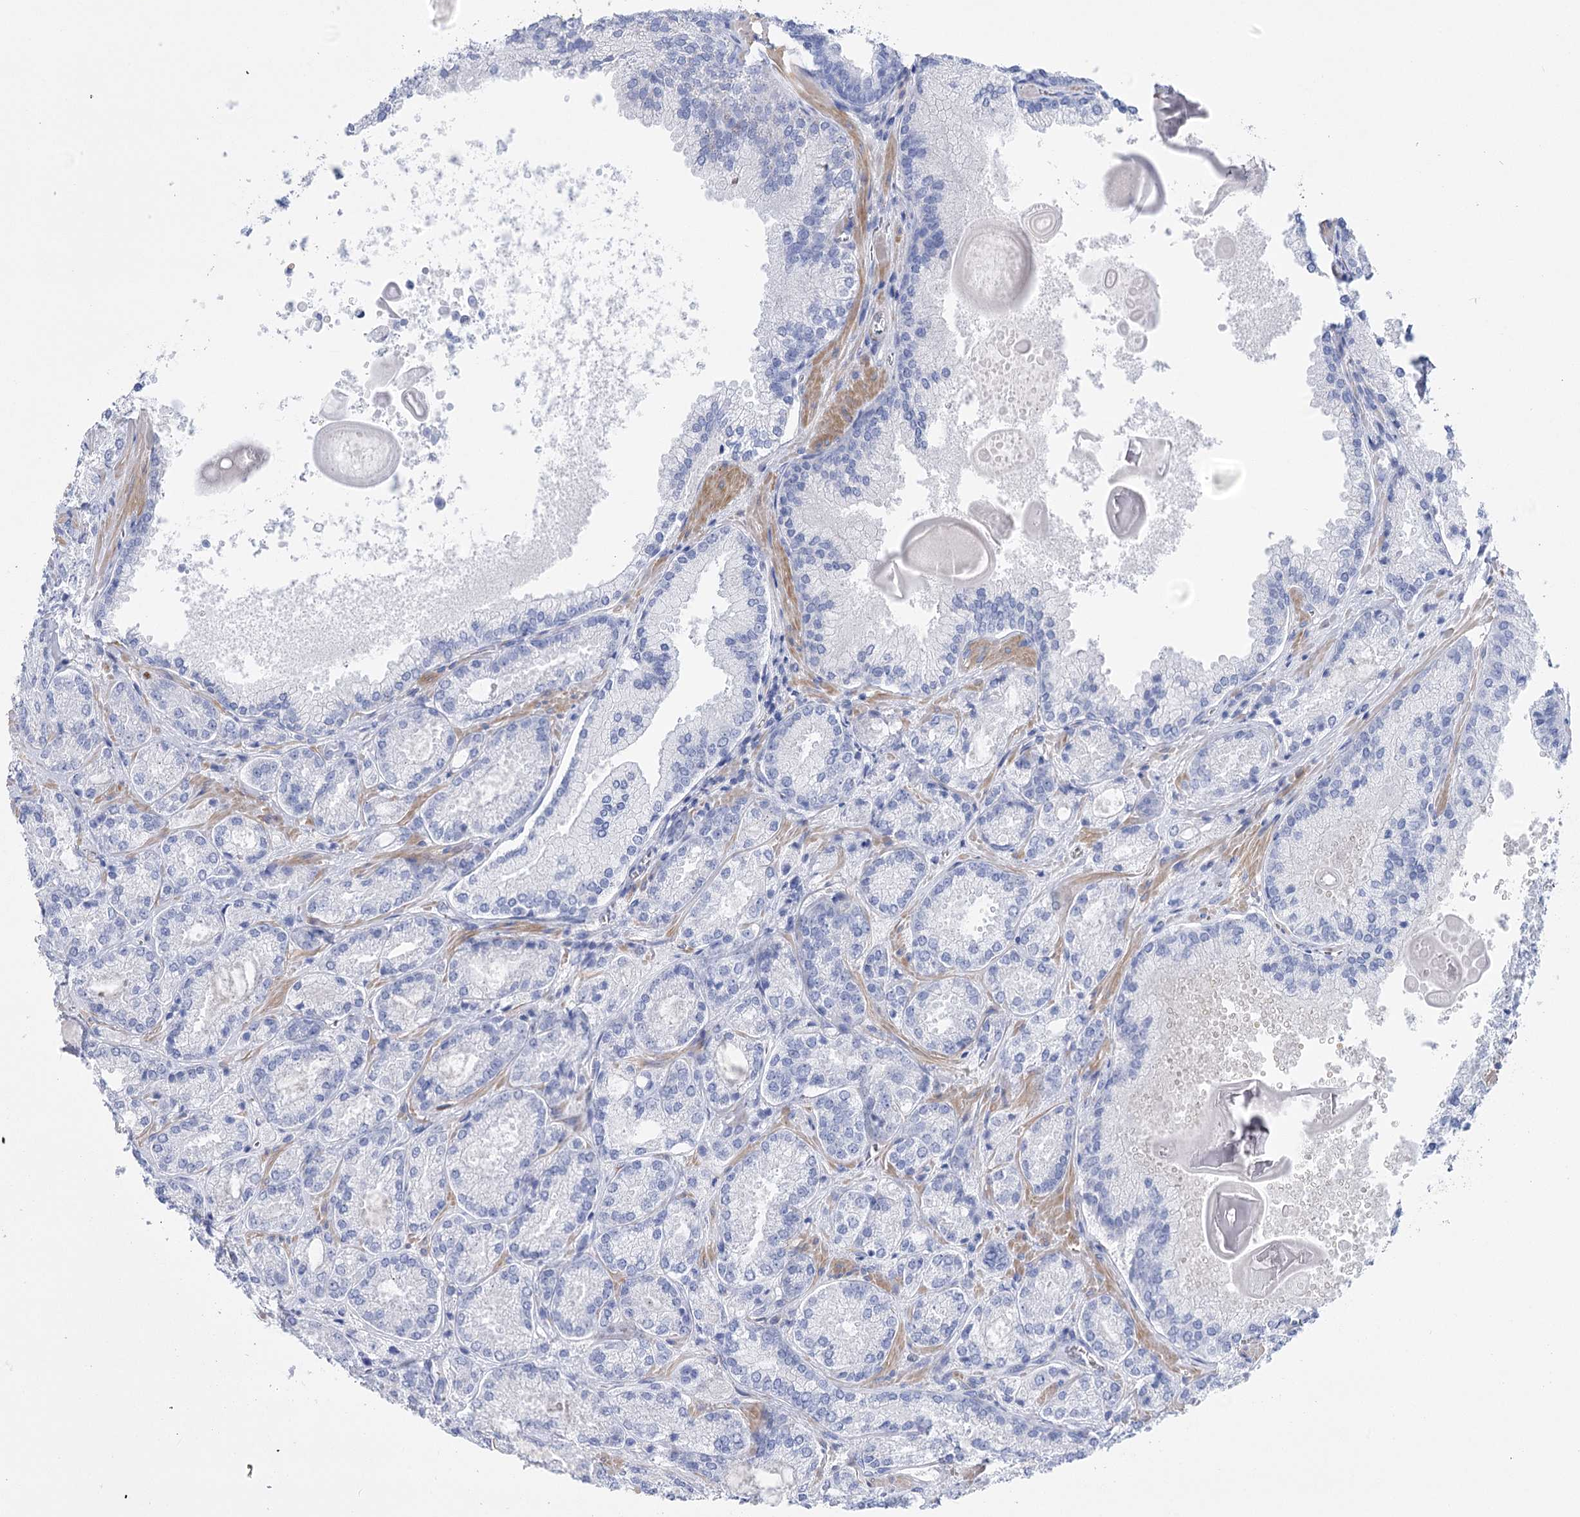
{"staining": {"intensity": "negative", "quantity": "none", "location": "none"}, "tissue": "prostate cancer", "cell_type": "Tumor cells", "image_type": "cancer", "snomed": [{"axis": "morphology", "description": "Adenocarcinoma, Low grade"}, {"axis": "topography", "description": "Prostate"}], "caption": "Human prostate cancer stained for a protein using immunohistochemistry exhibits no expression in tumor cells.", "gene": "PCDHA1", "patient": {"sex": "male", "age": 74}}